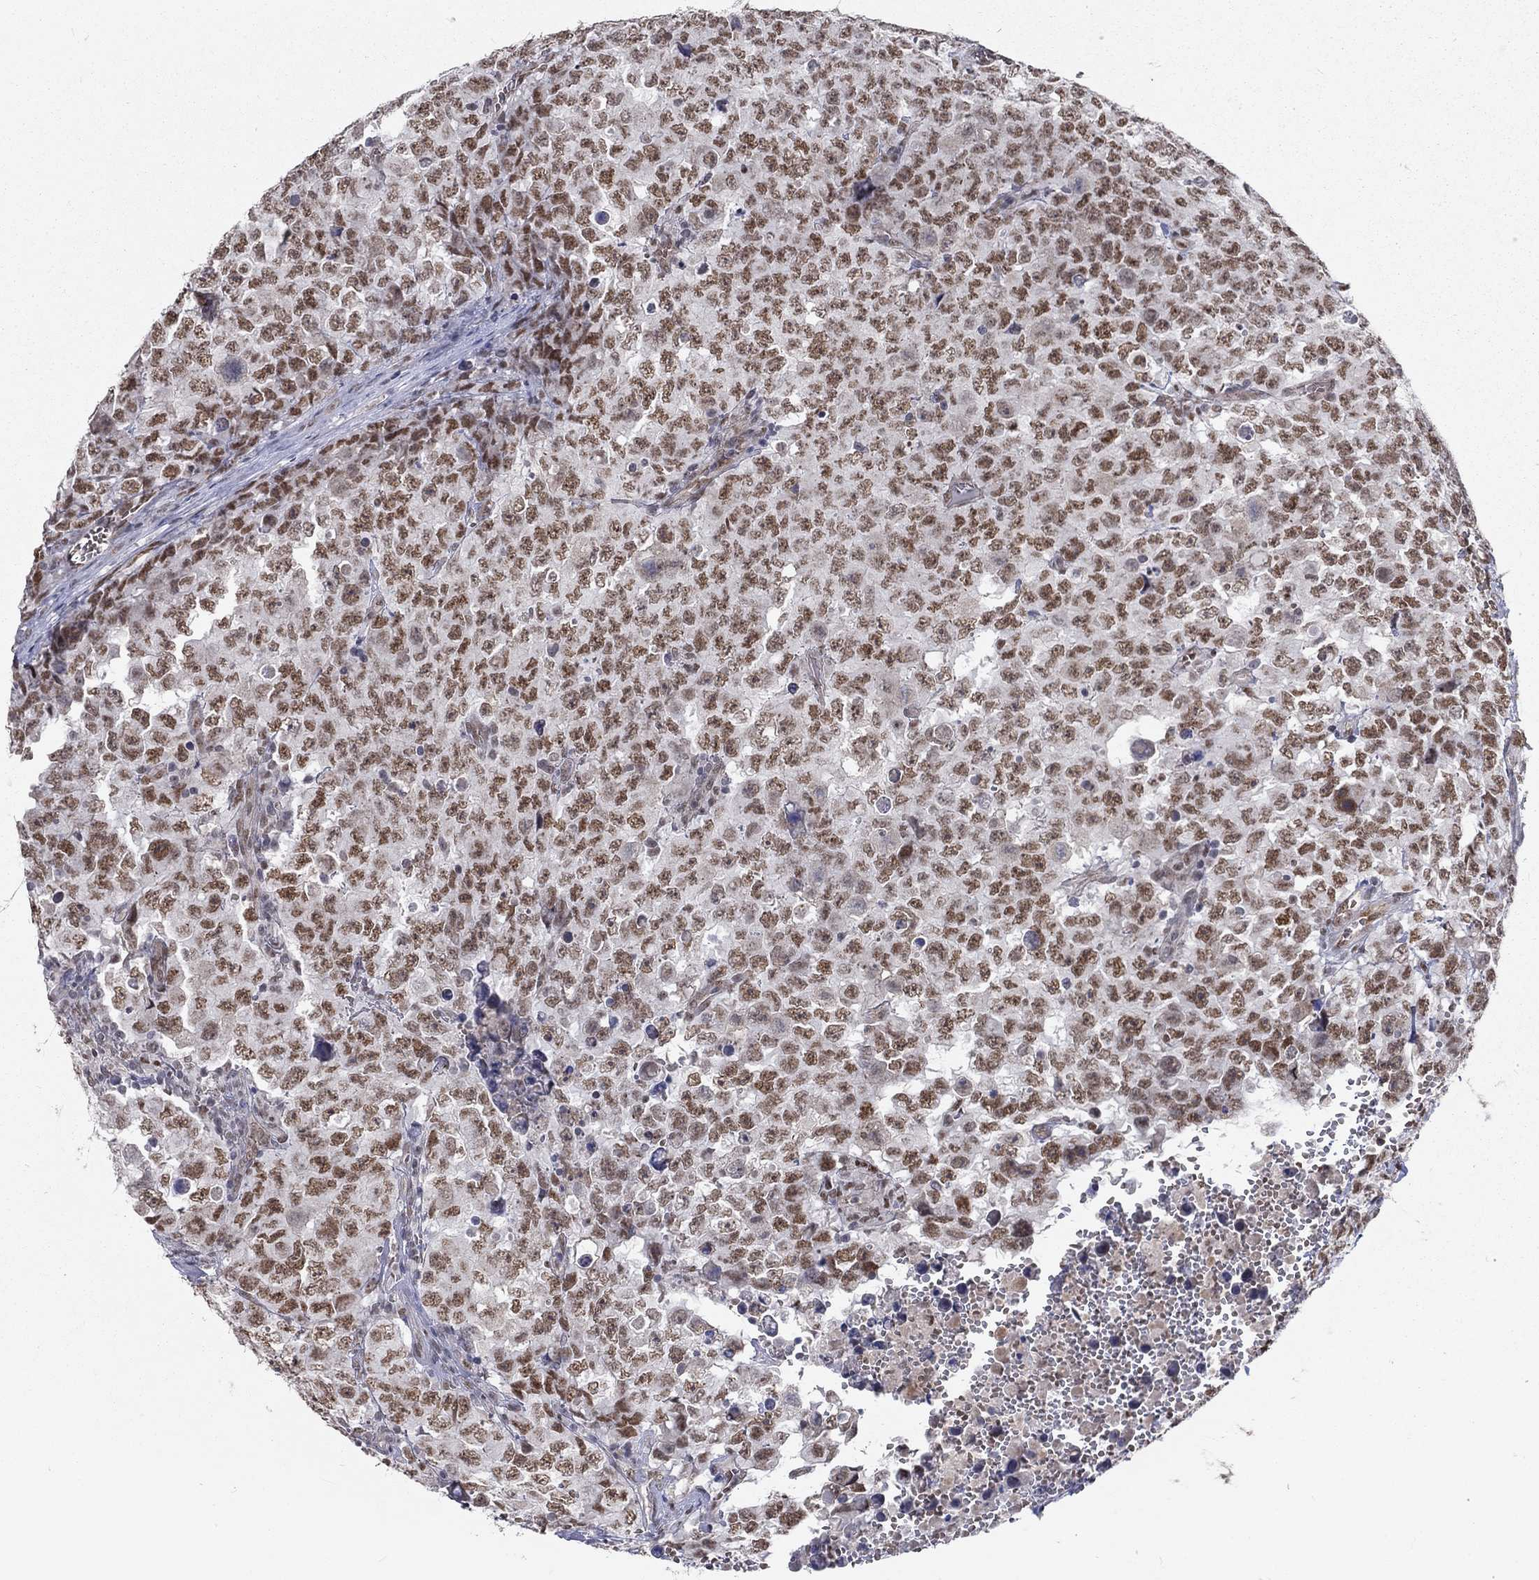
{"staining": {"intensity": "moderate", "quantity": ">75%", "location": "nuclear"}, "tissue": "testis cancer", "cell_type": "Tumor cells", "image_type": "cancer", "snomed": [{"axis": "morphology", "description": "Carcinoma, Embryonal, NOS"}, {"axis": "topography", "description": "Testis"}], "caption": "Protein expression analysis of human testis embryonal carcinoma reveals moderate nuclear expression in approximately >75% of tumor cells.", "gene": "ZBED1", "patient": {"sex": "male", "age": 23}}